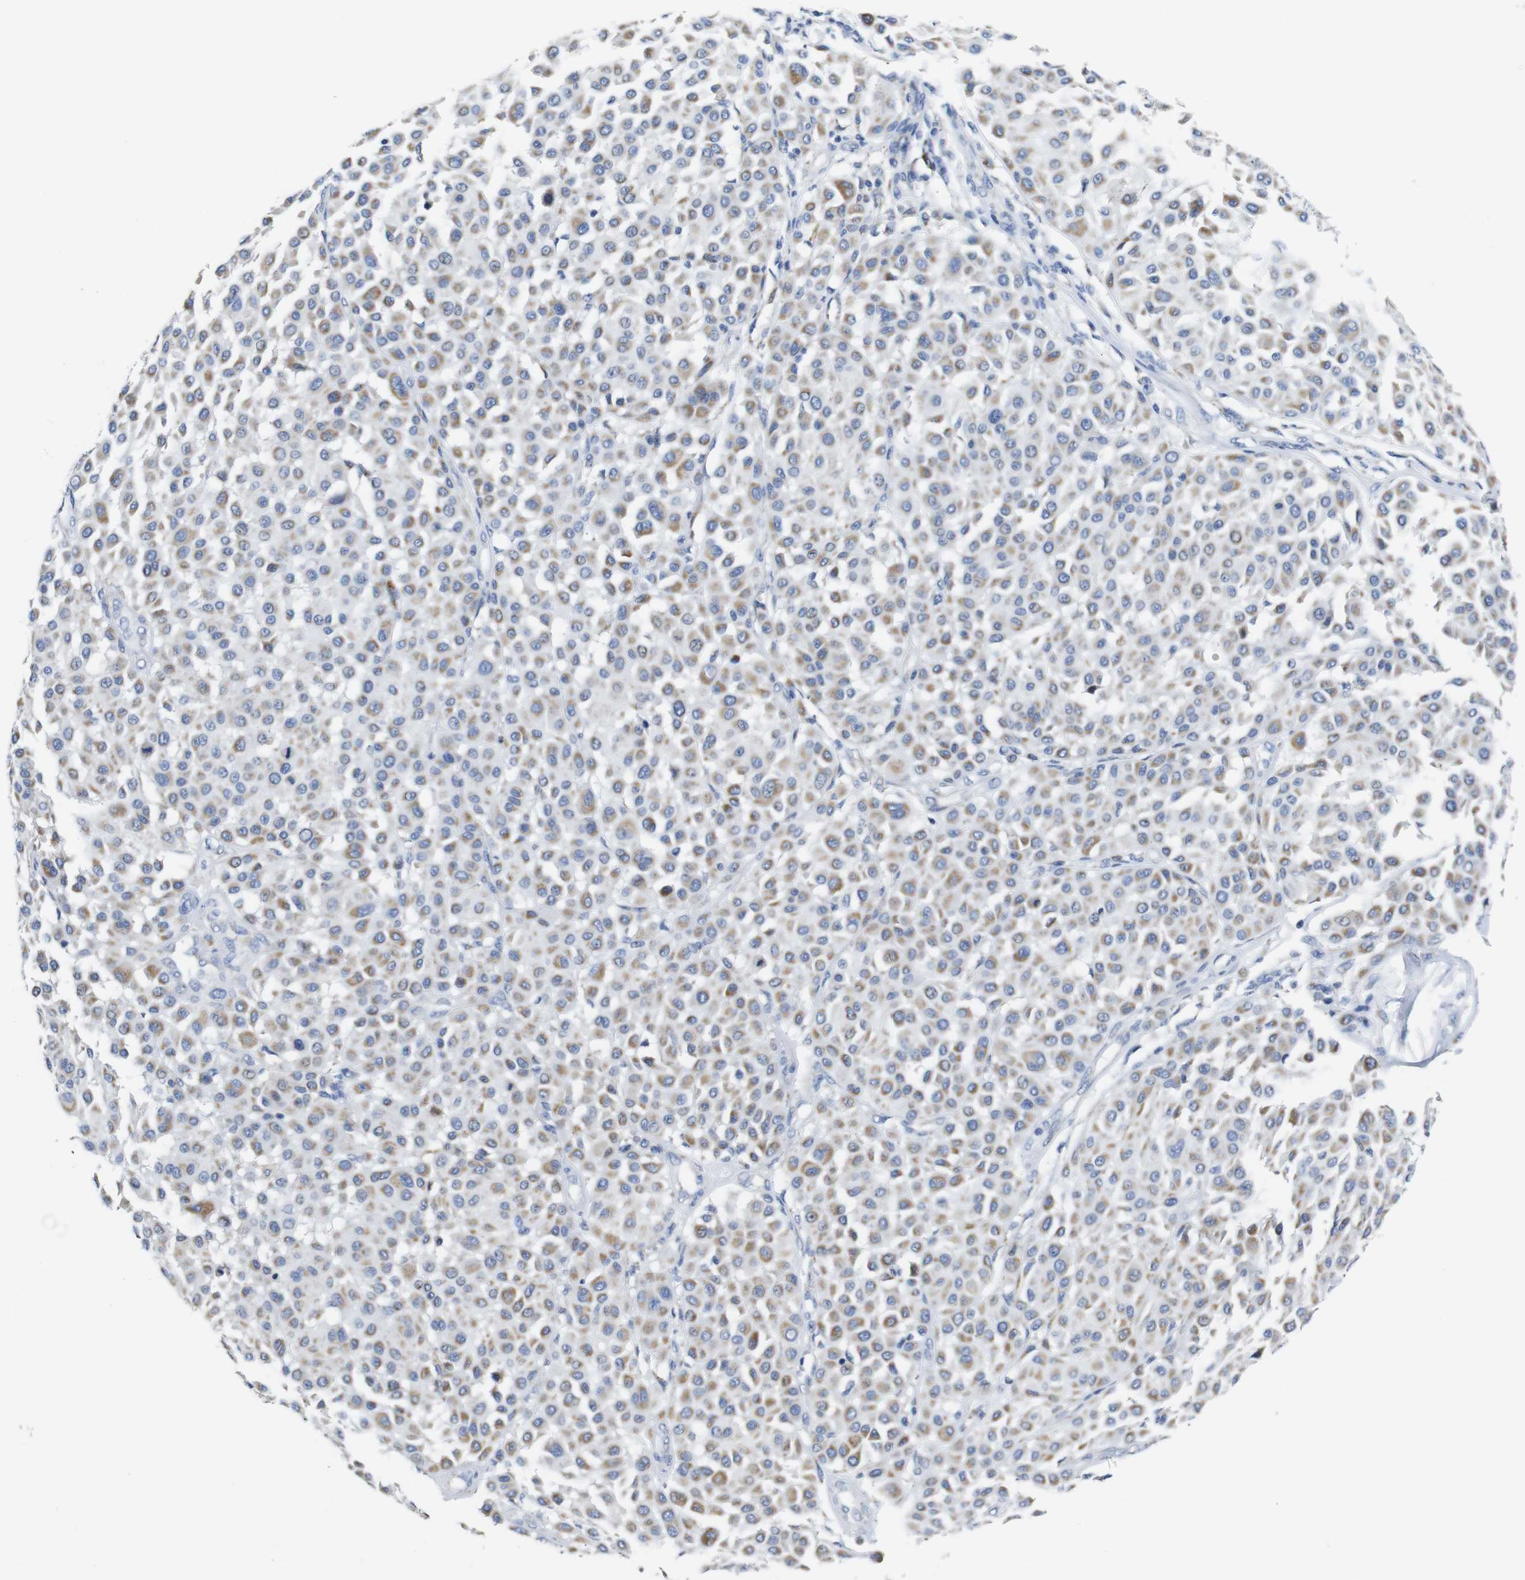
{"staining": {"intensity": "moderate", "quantity": ">75%", "location": "cytoplasmic/membranous"}, "tissue": "melanoma", "cell_type": "Tumor cells", "image_type": "cancer", "snomed": [{"axis": "morphology", "description": "Malignant melanoma, Metastatic site"}, {"axis": "topography", "description": "Soft tissue"}], "caption": "An IHC photomicrograph of neoplastic tissue is shown. Protein staining in brown labels moderate cytoplasmic/membranous positivity in melanoma within tumor cells. Using DAB (brown) and hematoxylin (blue) stains, captured at high magnification using brightfield microscopy.", "gene": "MAOA", "patient": {"sex": "male", "age": 41}}